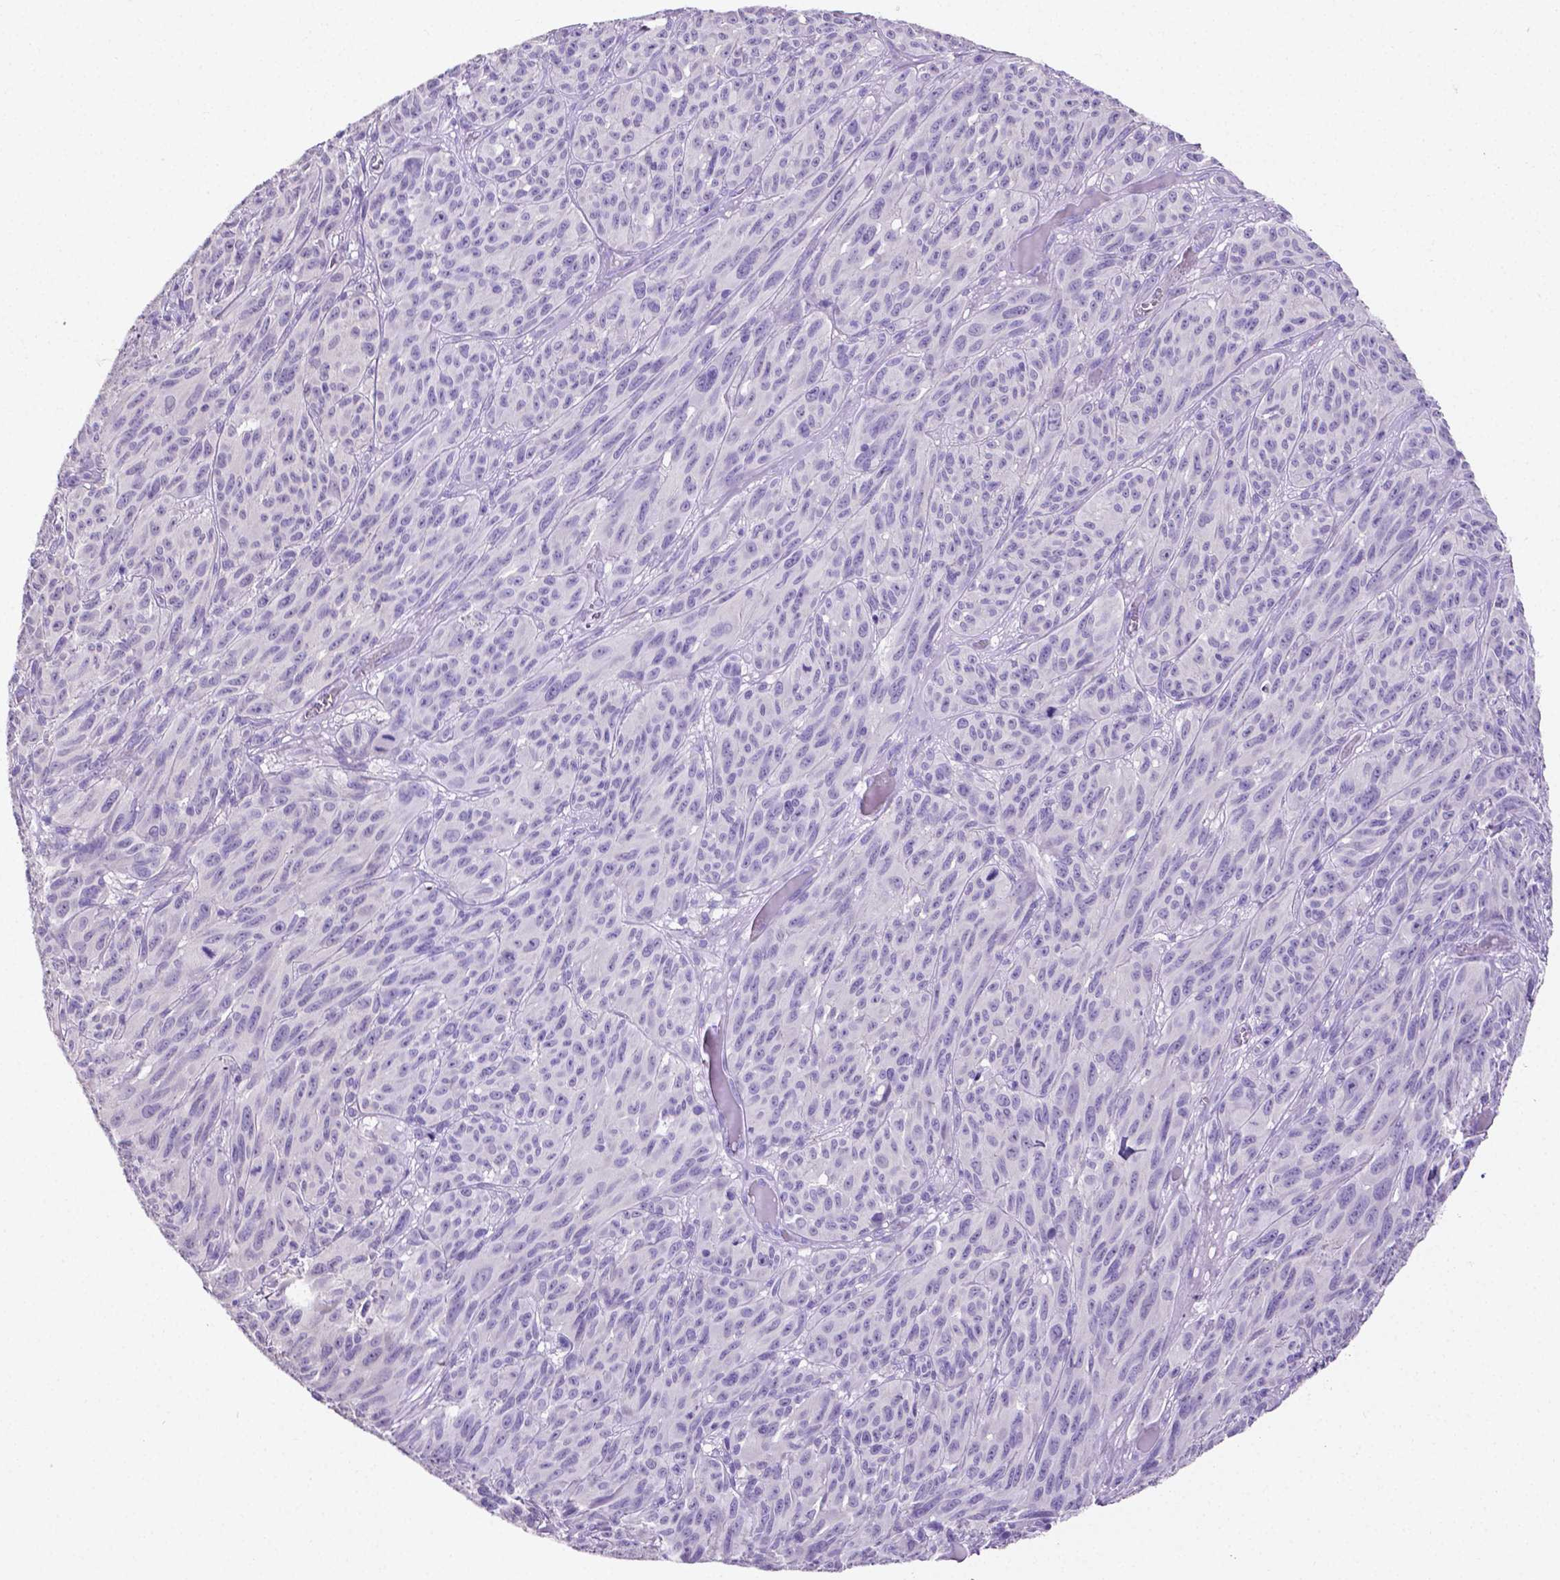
{"staining": {"intensity": "negative", "quantity": "none", "location": "none"}, "tissue": "melanoma", "cell_type": "Tumor cells", "image_type": "cancer", "snomed": [{"axis": "morphology", "description": "Malignant melanoma, NOS"}, {"axis": "topography", "description": "Vulva, labia, clitoris and Bartholin´s gland, NO"}], "caption": "There is no significant staining in tumor cells of malignant melanoma.", "gene": "SLC22A2", "patient": {"sex": "female", "age": 75}}